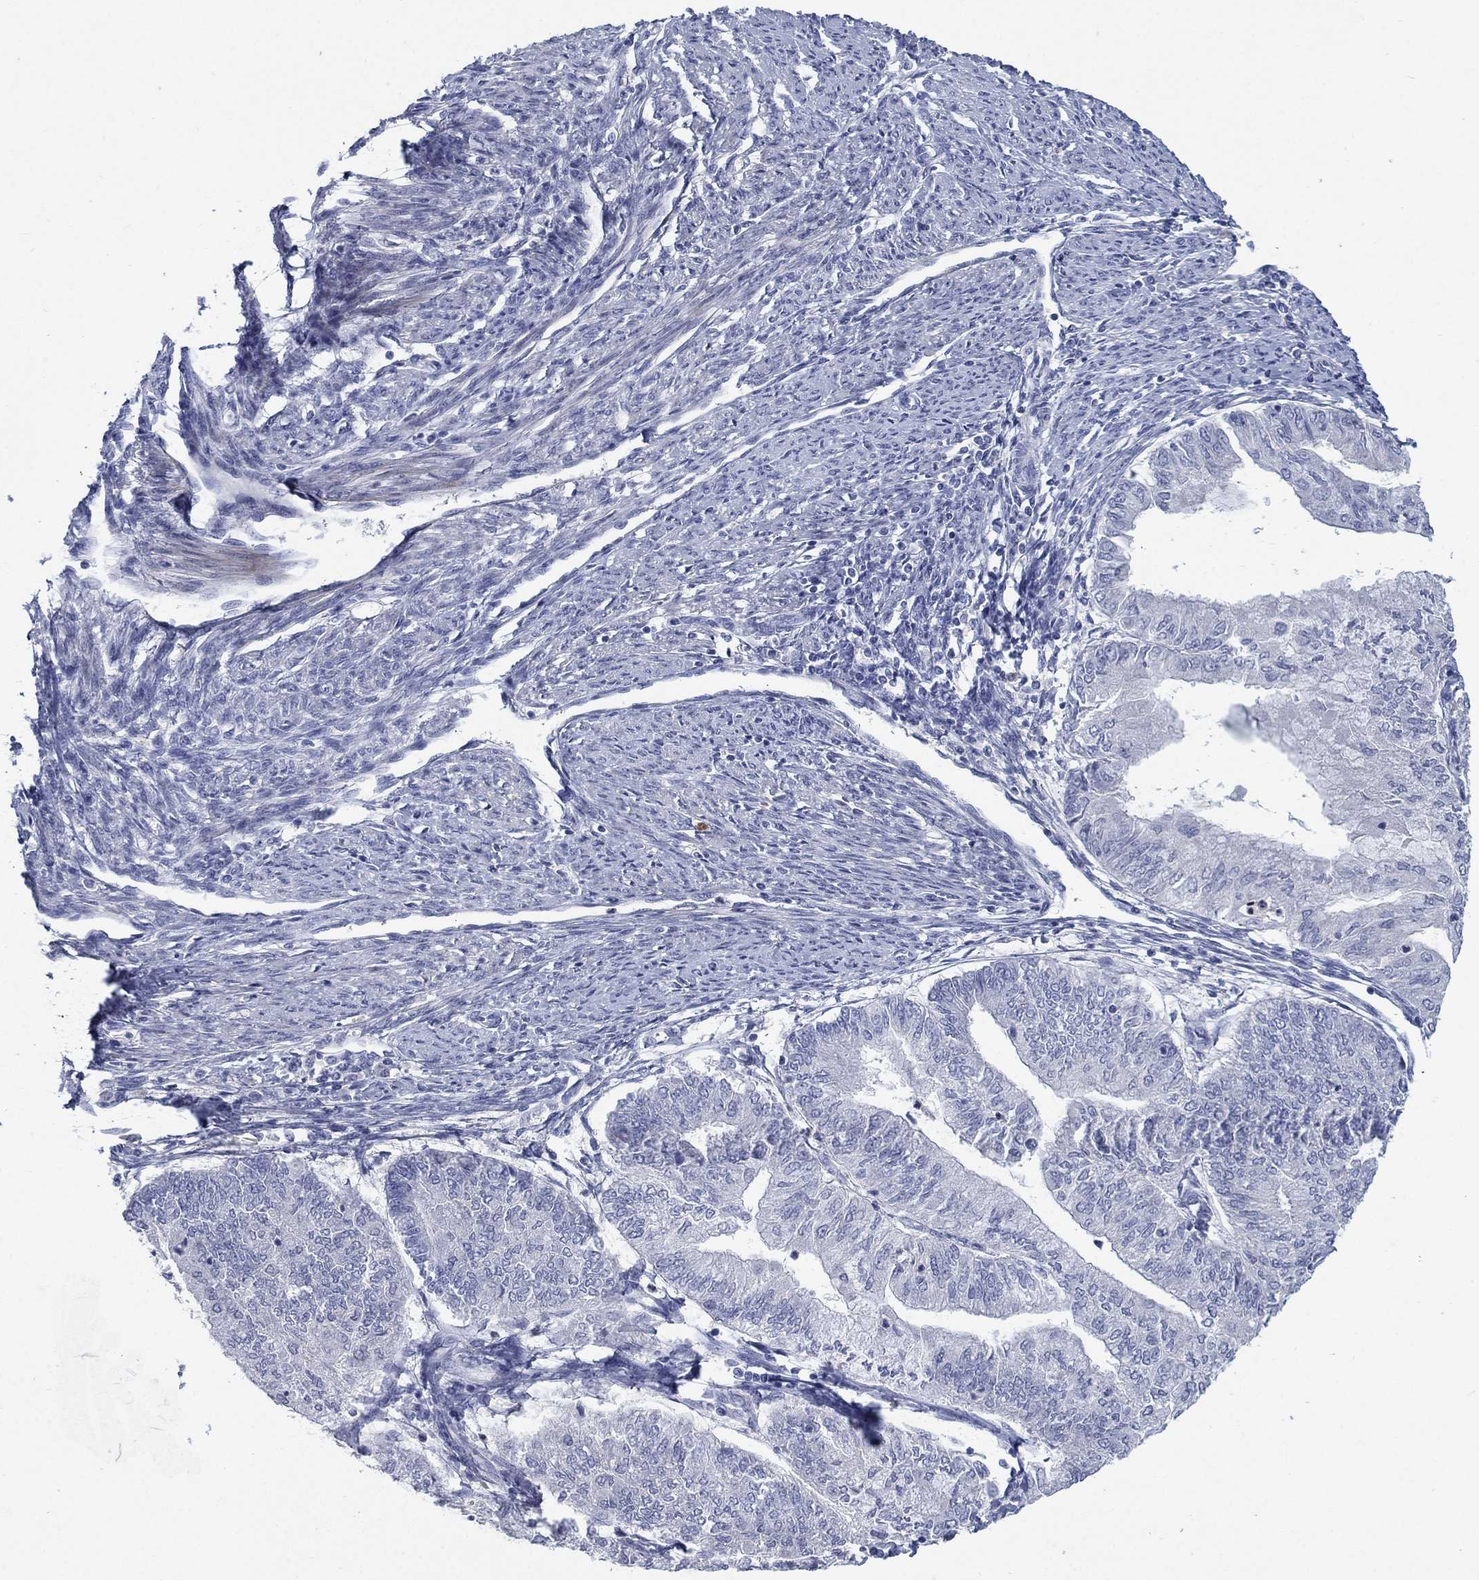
{"staining": {"intensity": "negative", "quantity": "none", "location": "none"}, "tissue": "endometrial cancer", "cell_type": "Tumor cells", "image_type": "cancer", "snomed": [{"axis": "morphology", "description": "Adenocarcinoma, NOS"}, {"axis": "topography", "description": "Endometrium"}], "caption": "This is an immunohistochemistry micrograph of endometrial adenocarcinoma. There is no staining in tumor cells.", "gene": "TMEM249", "patient": {"sex": "female", "age": 59}}